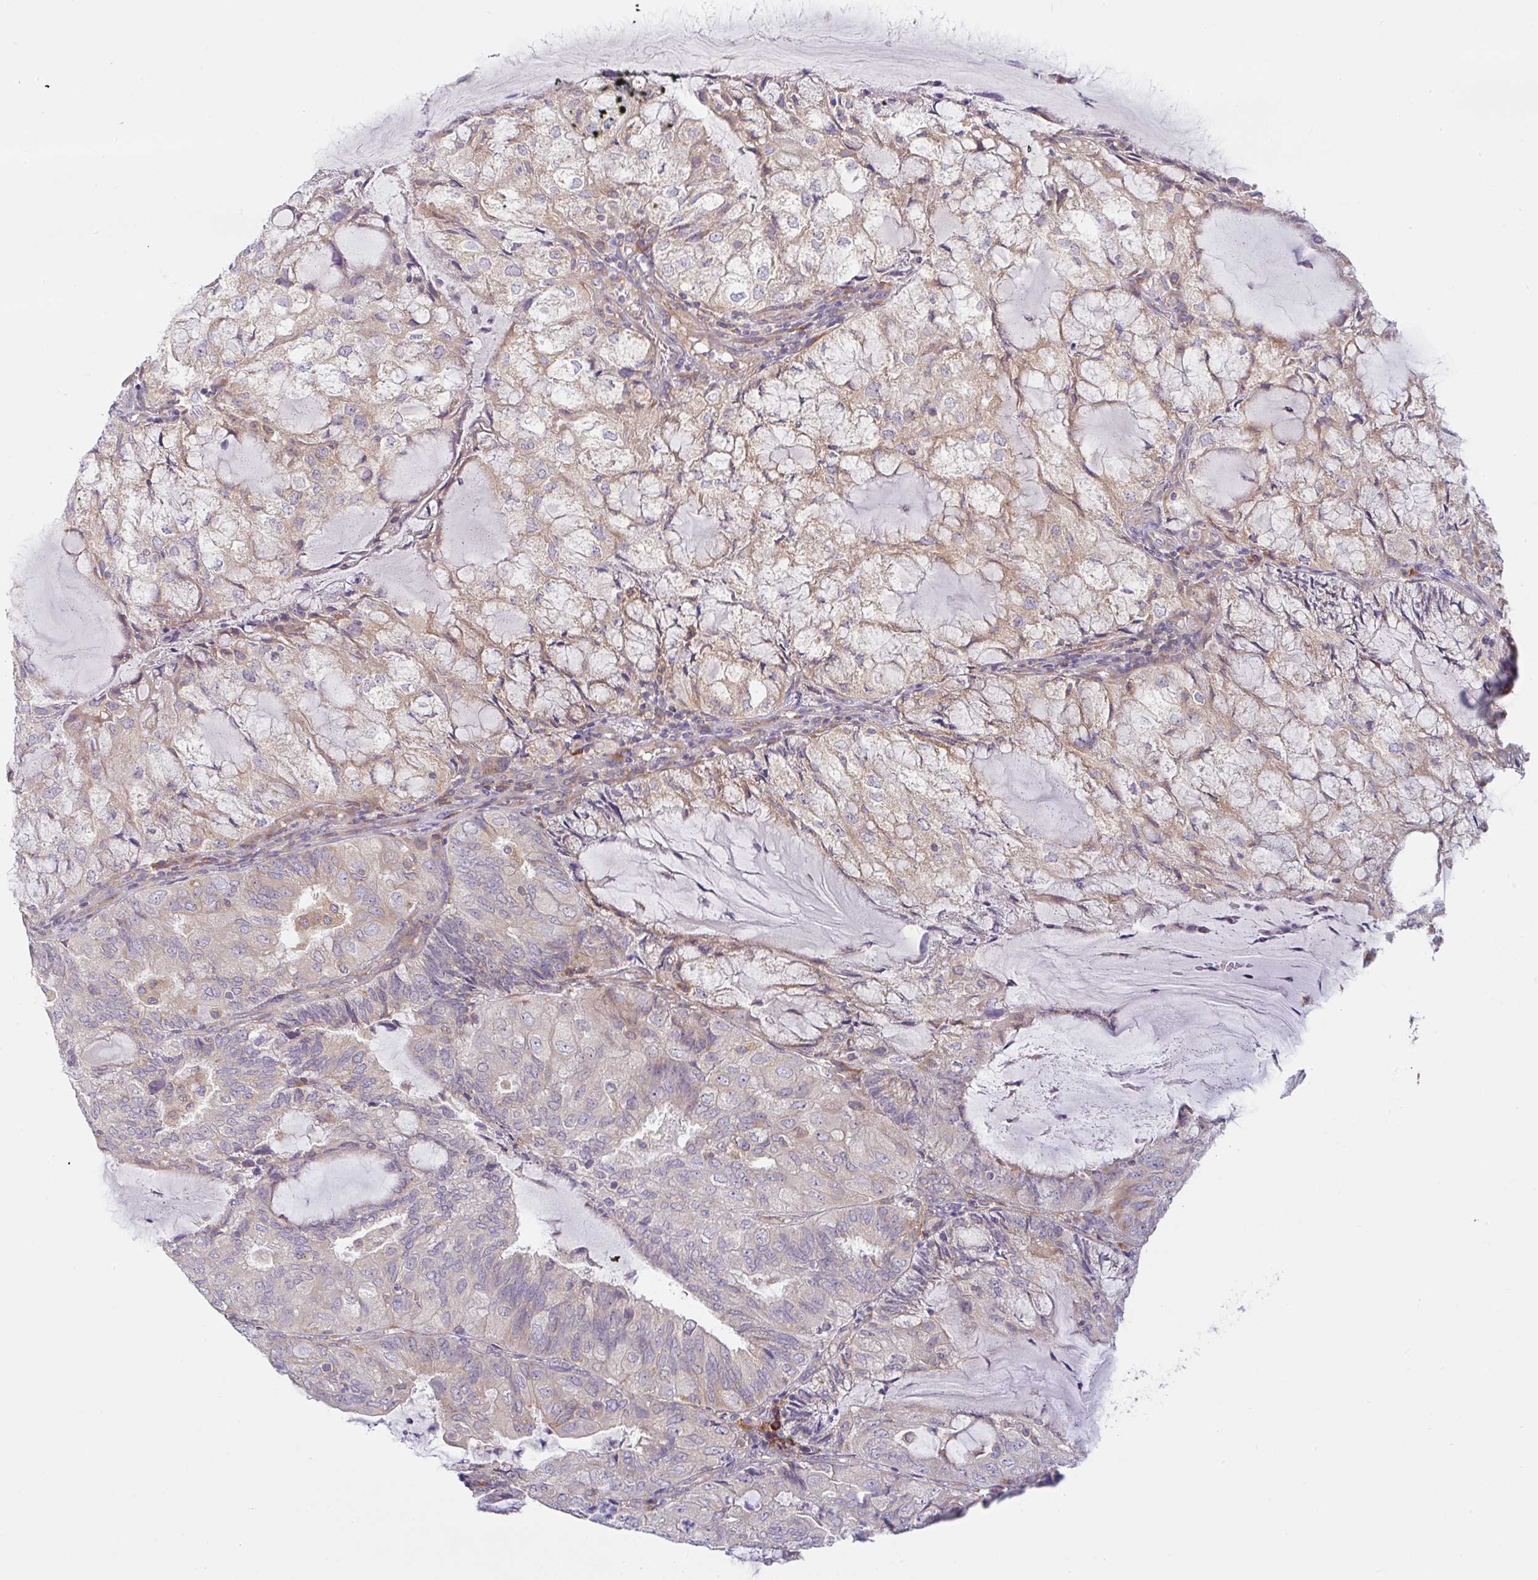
{"staining": {"intensity": "weak", "quantity": "<25%", "location": "cytoplasmic/membranous"}, "tissue": "endometrial cancer", "cell_type": "Tumor cells", "image_type": "cancer", "snomed": [{"axis": "morphology", "description": "Adenocarcinoma, NOS"}, {"axis": "topography", "description": "Endometrium"}], "caption": "DAB immunohistochemical staining of human endometrial cancer (adenocarcinoma) demonstrates no significant staining in tumor cells.", "gene": "DERL2", "patient": {"sex": "female", "age": 81}}